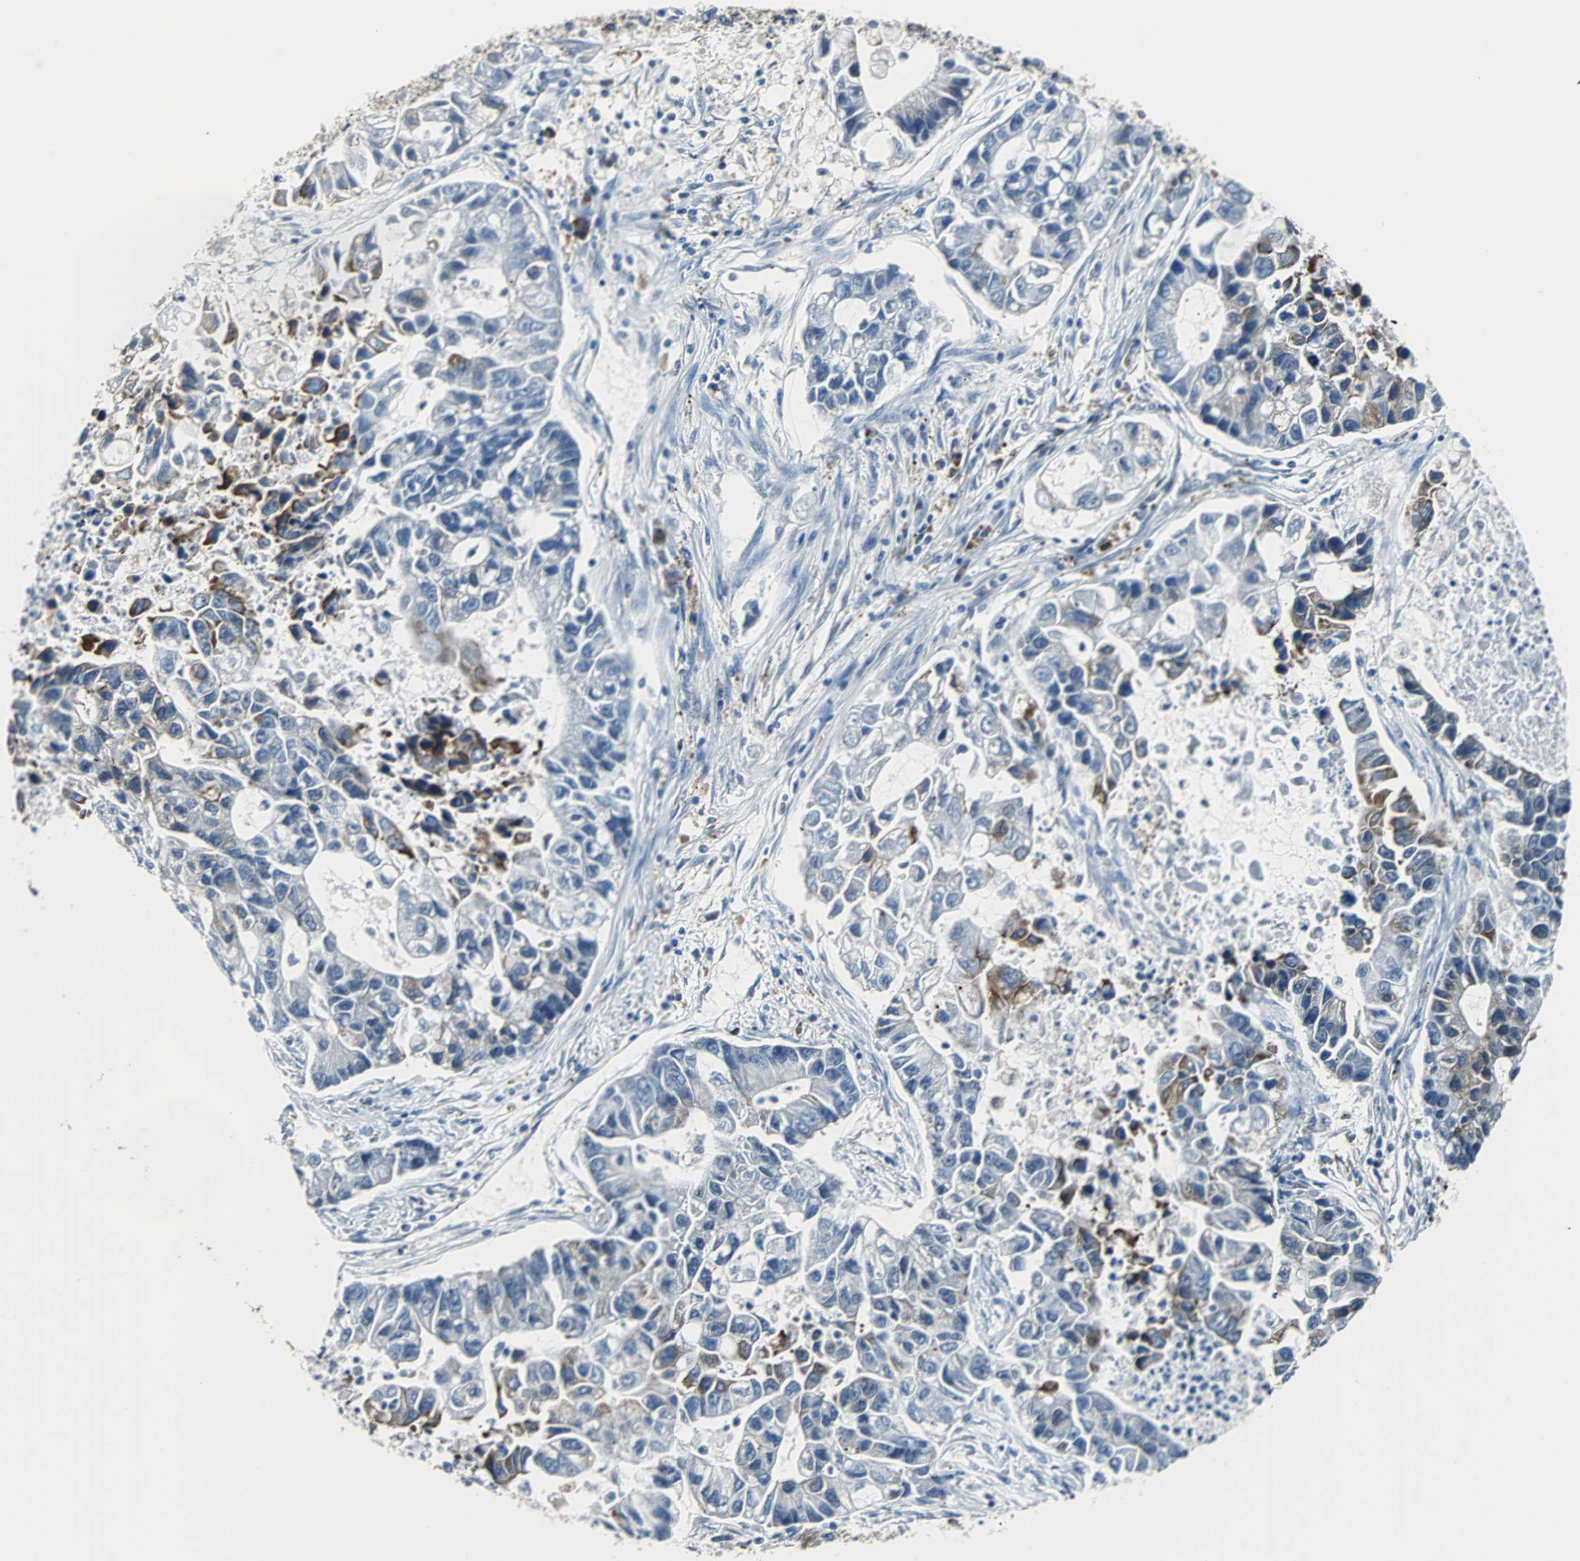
{"staining": {"intensity": "moderate", "quantity": "<25%", "location": "cytoplasmic/membranous"}, "tissue": "lung cancer", "cell_type": "Tumor cells", "image_type": "cancer", "snomed": [{"axis": "morphology", "description": "Adenocarcinoma, NOS"}, {"axis": "topography", "description": "Lung"}], "caption": "An immunohistochemistry (IHC) micrograph of neoplastic tissue is shown. Protein staining in brown labels moderate cytoplasmic/membranous positivity in adenocarcinoma (lung) within tumor cells.", "gene": "USP28", "patient": {"sex": "female", "age": 51}}